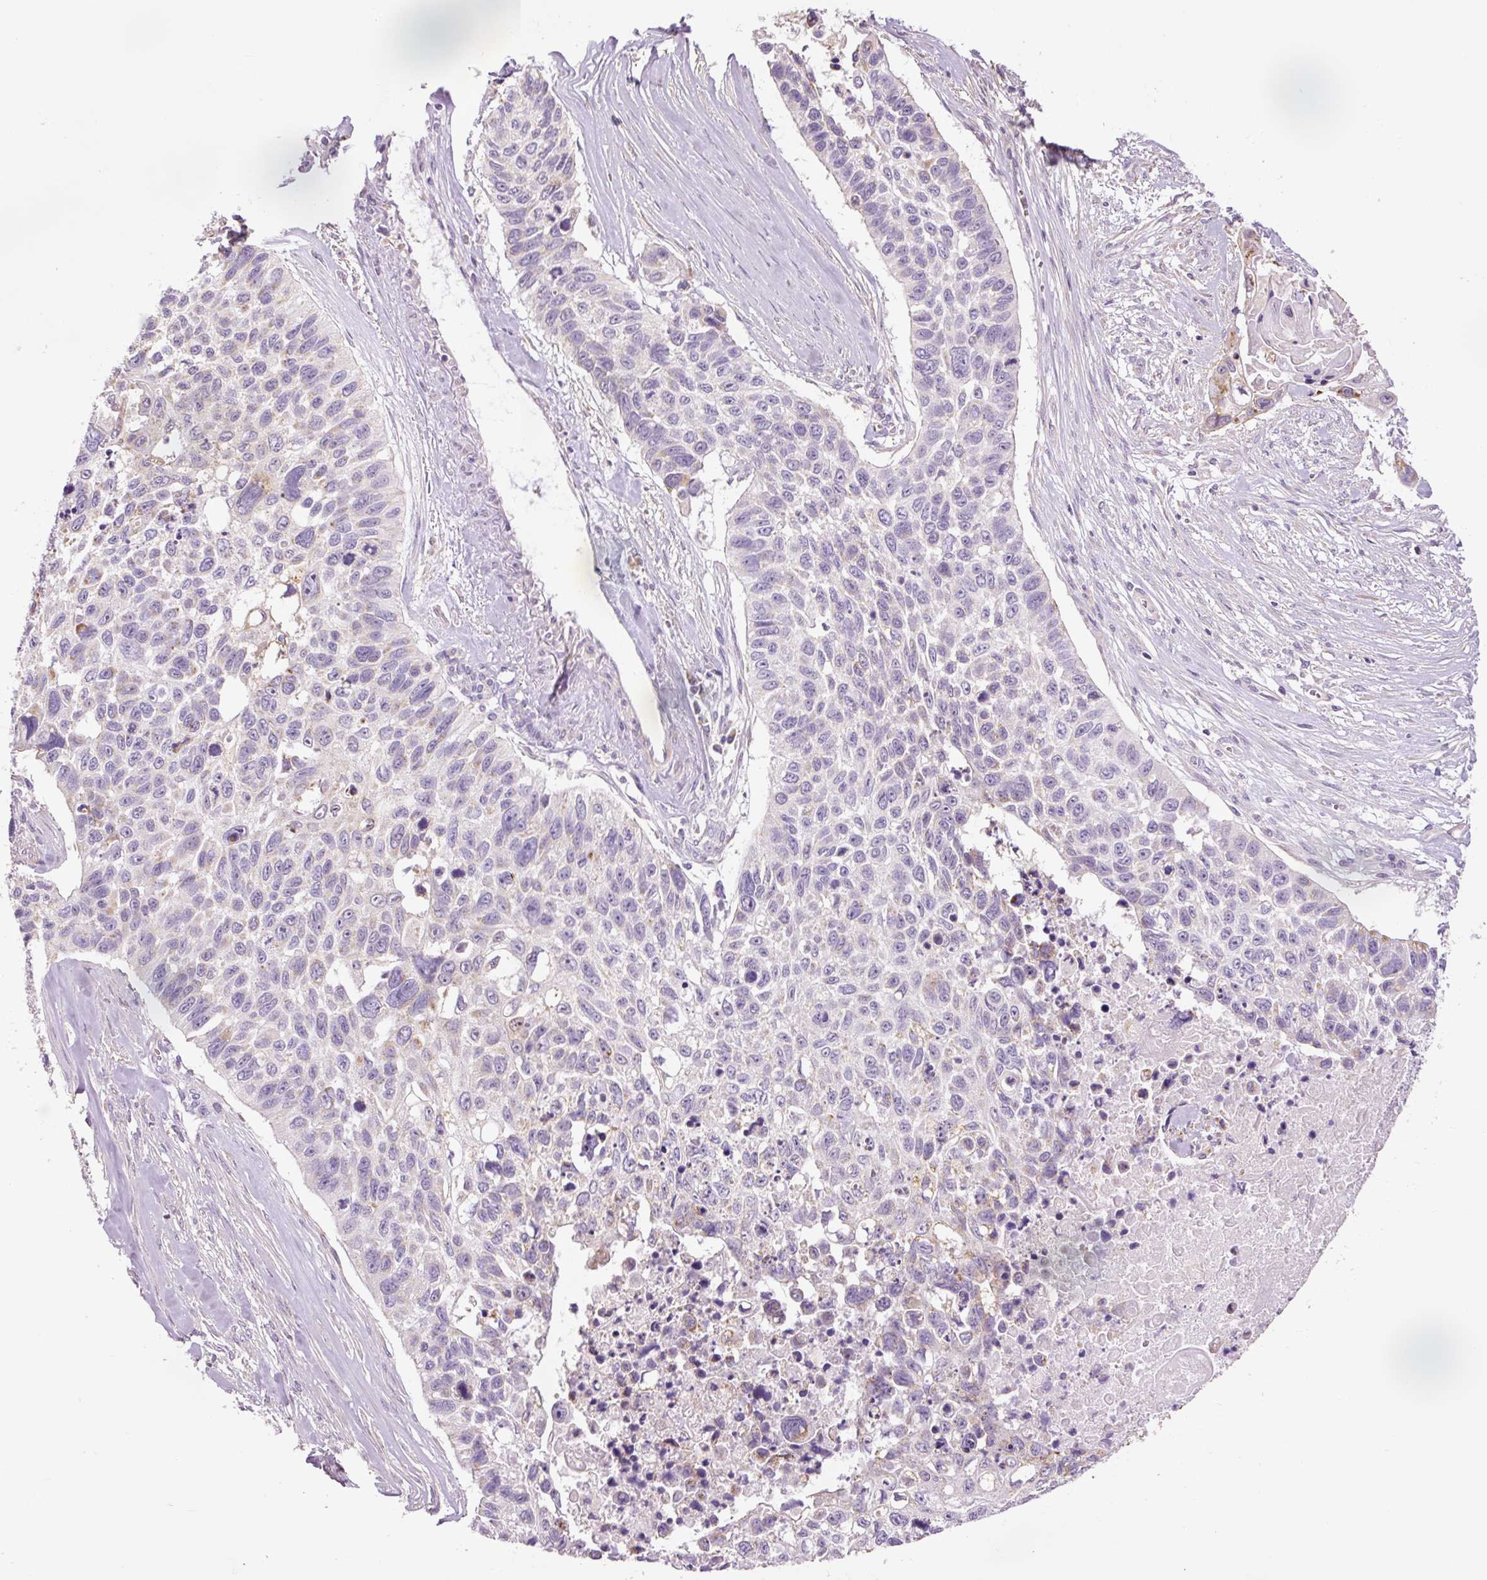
{"staining": {"intensity": "negative", "quantity": "none", "location": "none"}, "tissue": "lung cancer", "cell_type": "Tumor cells", "image_type": "cancer", "snomed": [{"axis": "morphology", "description": "Squamous cell carcinoma, NOS"}, {"axis": "topography", "description": "Lung"}], "caption": "Tumor cells show no significant protein expression in squamous cell carcinoma (lung).", "gene": "PRDX5", "patient": {"sex": "male", "age": 62}}